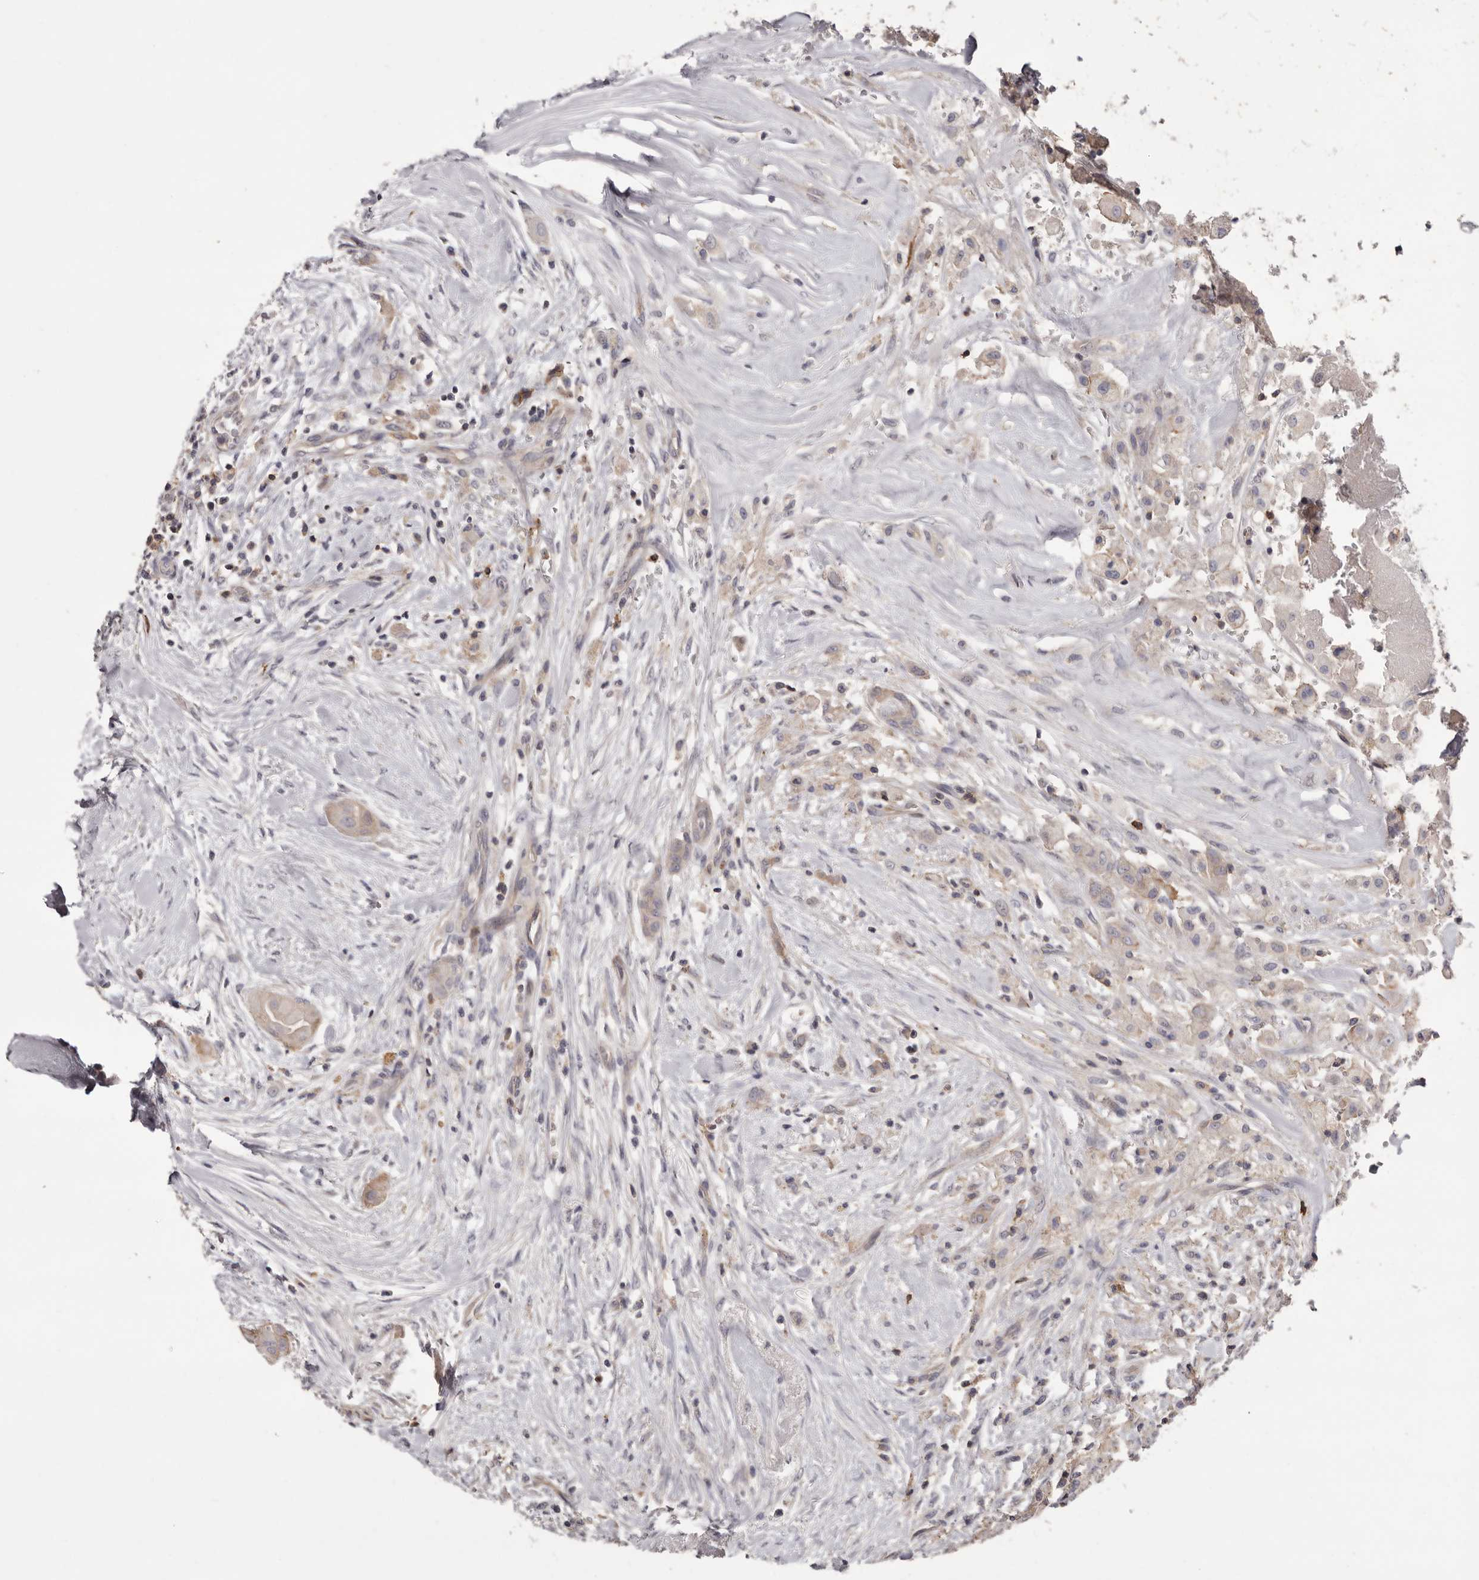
{"staining": {"intensity": "moderate", "quantity": "<25%", "location": "cytoplasmic/membranous"}, "tissue": "thyroid cancer", "cell_type": "Tumor cells", "image_type": "cancer", "snomed": [{"axis": "morphology", "description": "Papillary adenocarcinoma, NOS"}, {"axis": "topography", "description": "Thyroid gland"}], "caption": "Moderate cytoplasmic/membranous positivity for a protein is appreciated in approximately <25% of tumor cells of thyroid cancer (papillary adenocarcinoma) using IHC.", "gene": "MMACHC", "patient": {"sex": "female", "age": 59}}